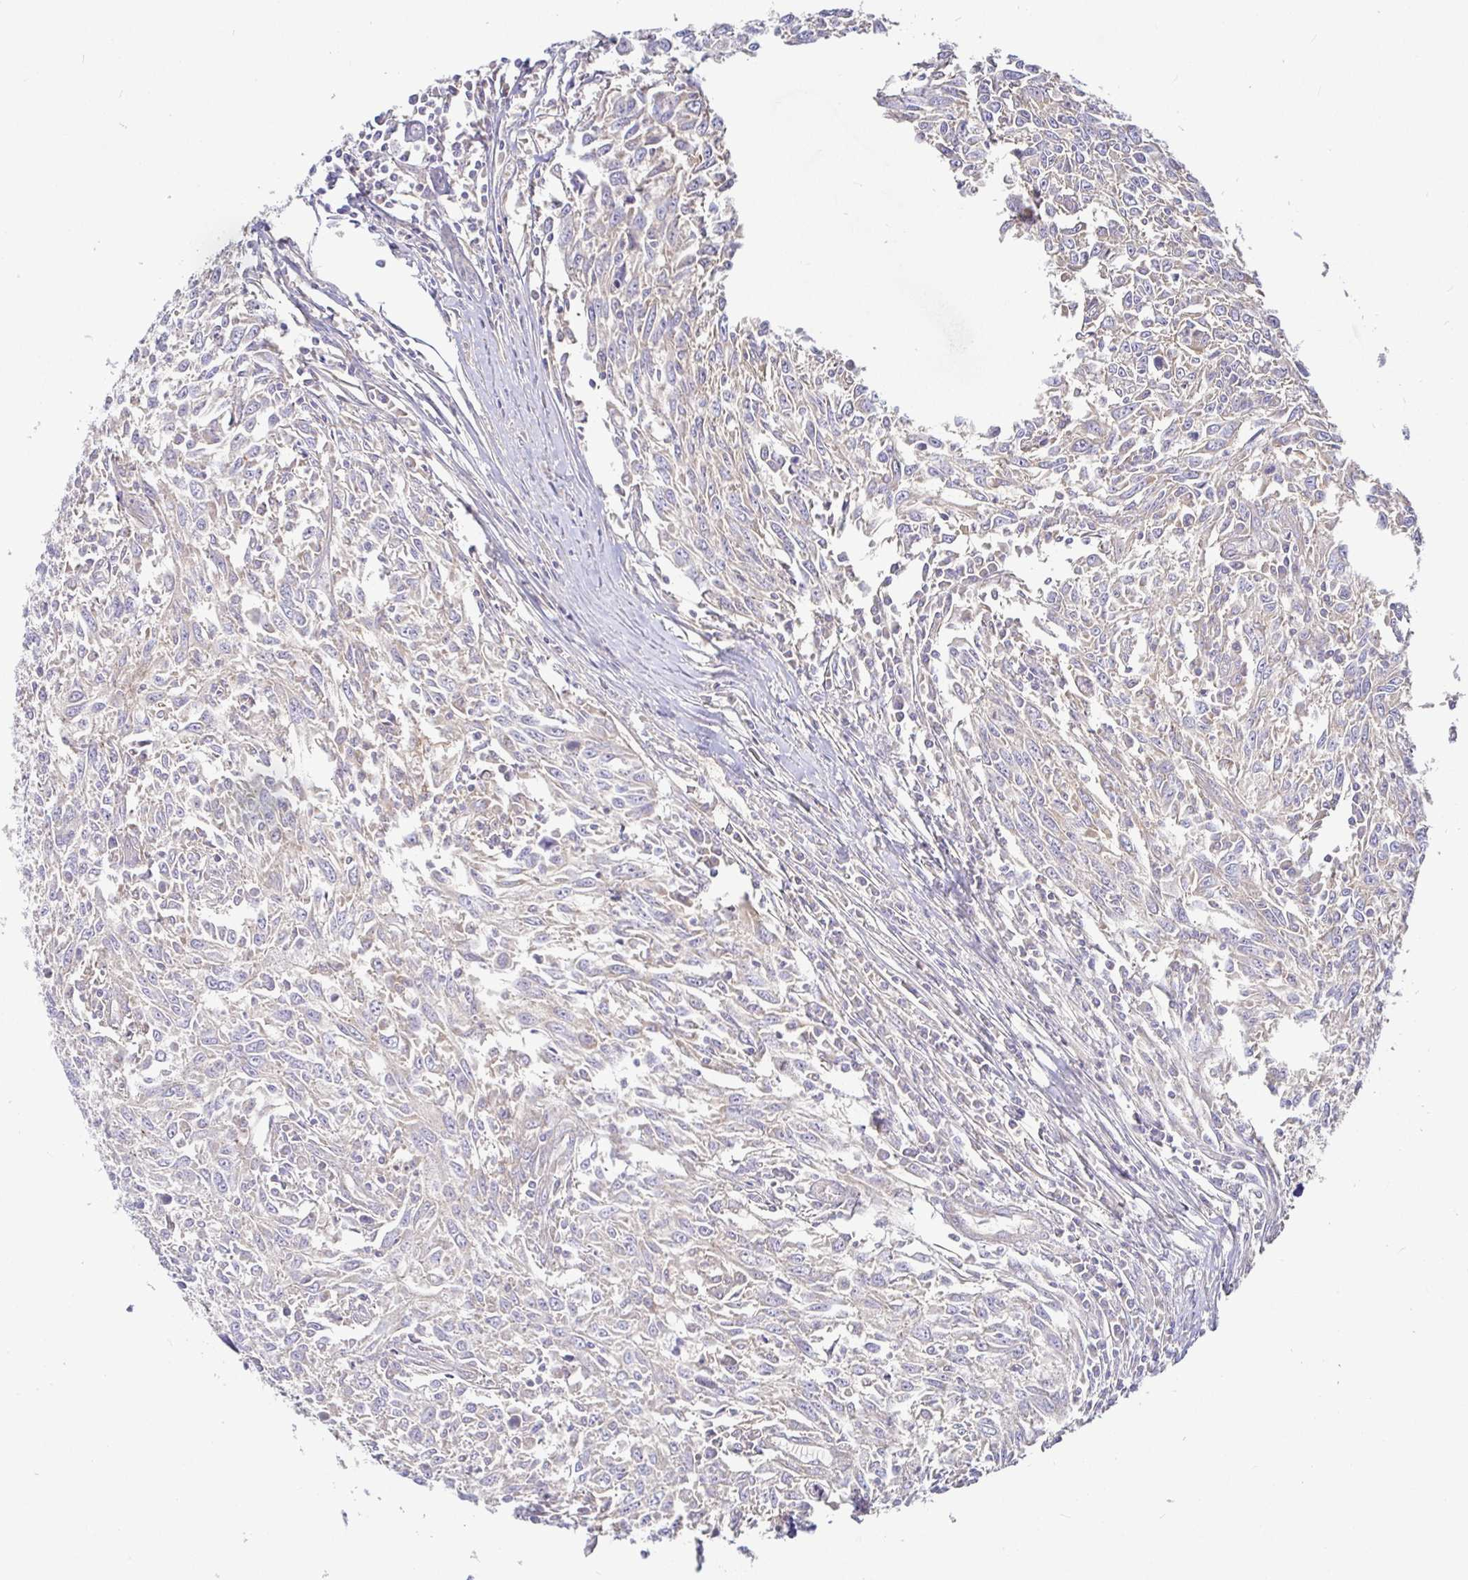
{"staining": {"intensity": "negative", "quantity": "none", "location": "none"}, "tissue": "breast cancer", "cell_type": "Tumor cells", "image_type": "cancer", "snomed": [{"axis": "morphology", "description": "Duct carcinoma"}, {"axis": "topography", "description": "Breast"}], "caption": "This is an immunohistochemistry image of human intraductal carcinoma (breast). There is no expression in tumor cells.", "gene": "SNX8", "patient": {"sex": "female", "age": 50}}